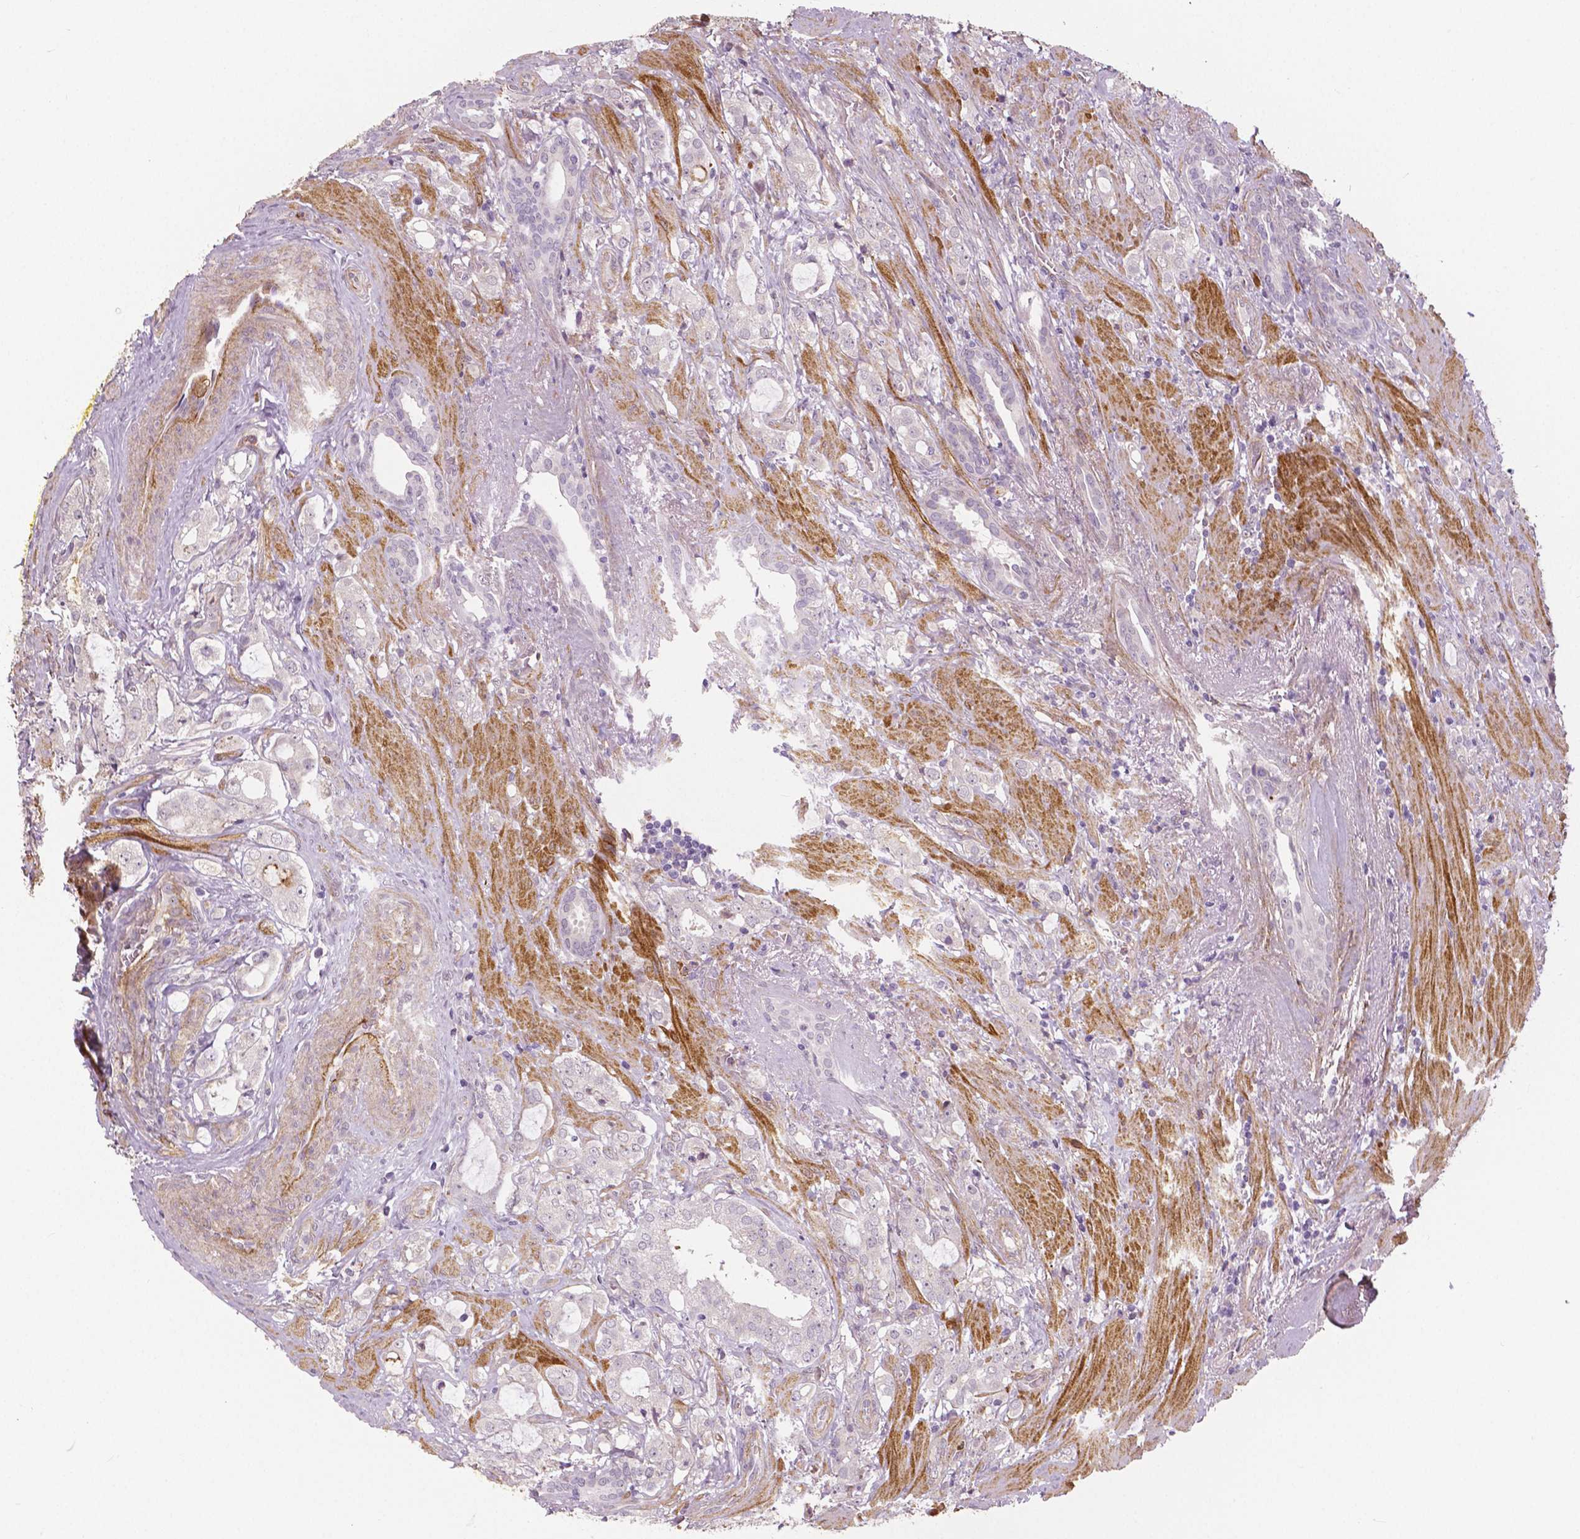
{"staining": {"intensity": "negative", "quantity": "none", "location": "none"}, "tissue": "prostate cancer", "cell_type": "Tumor cells", "image_type": "cancer", "snomed": [{"axis": "morphology", "description": "Adenocarcinoma, NOS"}, {"axis": "topography", "description": "Prostate"}], "caption": "The micrograph reveals no staining of tumor cells in prostate adenocarcinoma. (Brightfield microscopy of DAB immunohistochemistry (IHC) at high magnification).", "gene": "FLT1", "patient": {"sex": "male", "age": 66}}